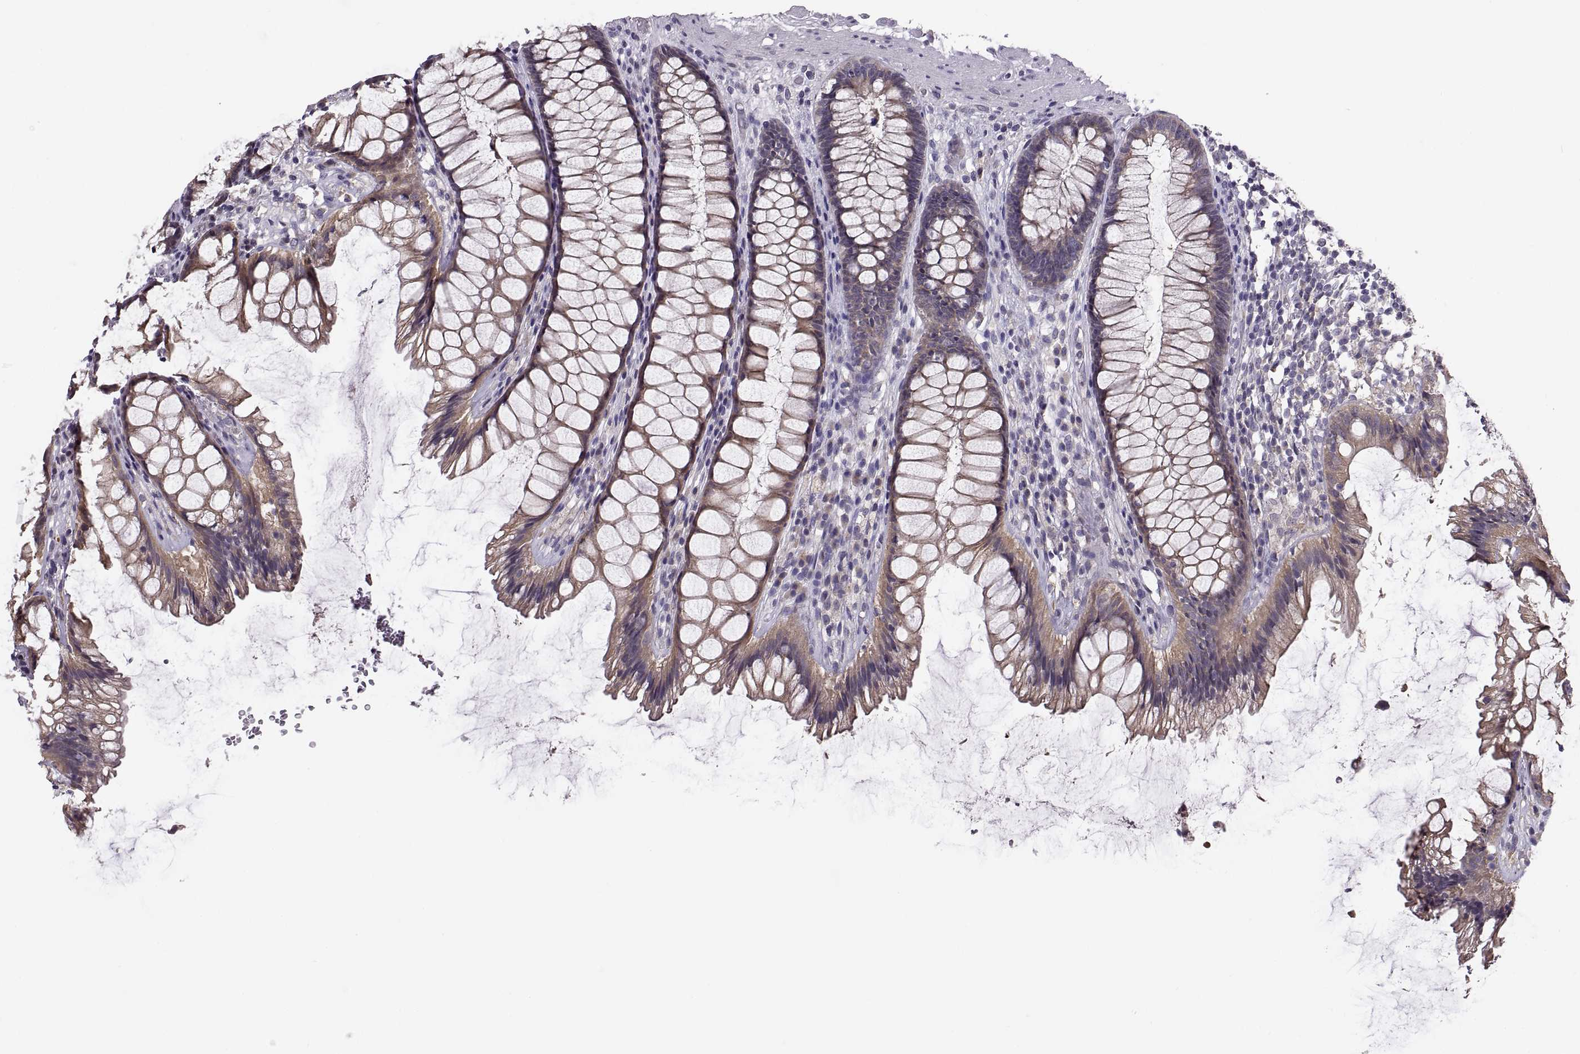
{"staining": {"intensity": "moderate", "quantity": ">75%", "location": "cytoplasmic/membranous"}, "tissue": "rectum", "cell_type": "Glandular cells", "image_type": "normal", "snomed": [{"axis": "morphology", "description": "Normal tissue, NOS"}, {"axis": "topography", "description": "Rectum"}], "caption": "Immunohistochemical staining of unremarkable human rectum exhibits medium levels of moderate cytoplasmic/membranous positivity in about >75% of glandular cells.", "gene": "ACSBG2", "patient": {"sex": "male", "age": 72}}